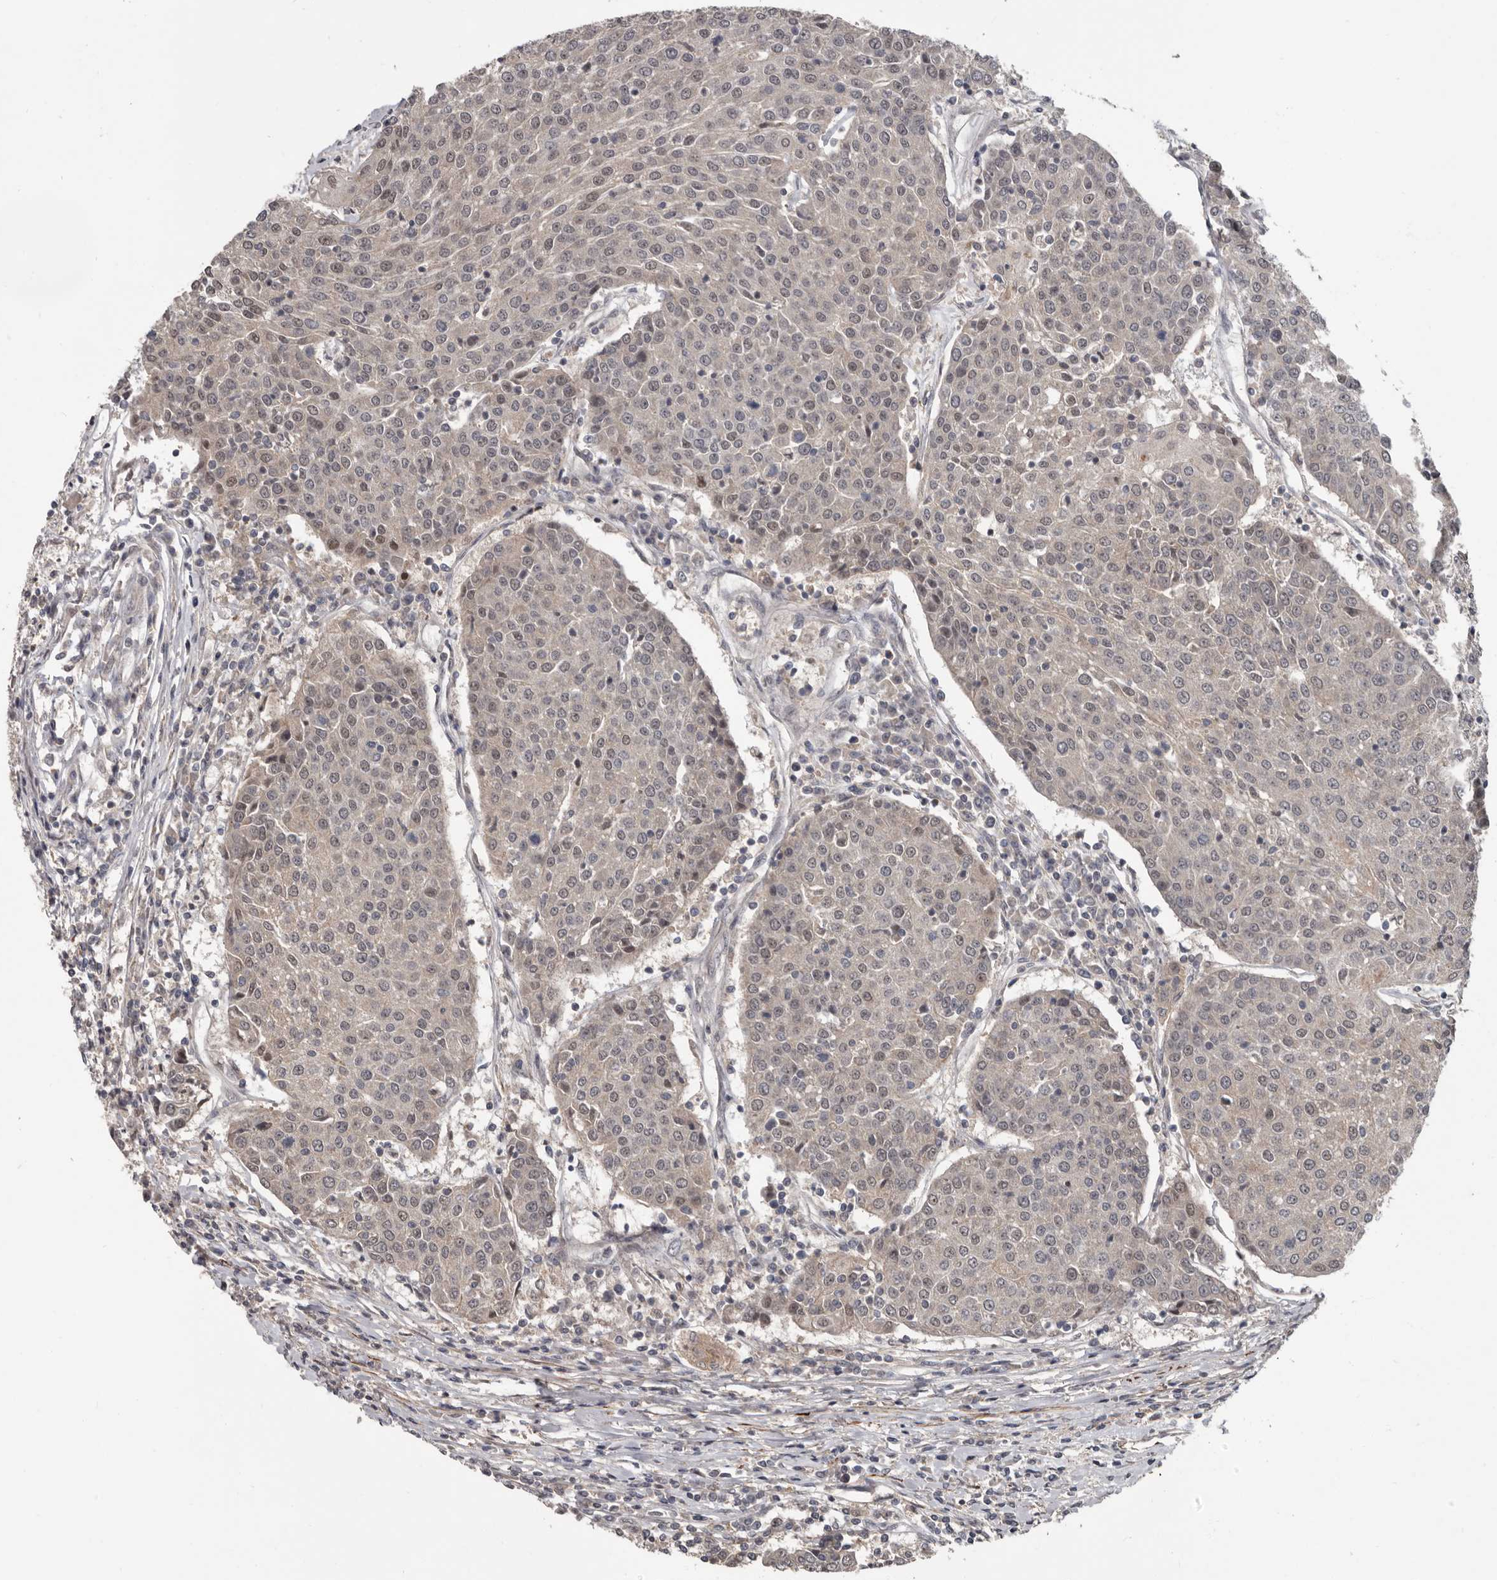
{"staining": {"intensity": "weak", "quantity": "<25%", "location": "cytoplasmic/membranous,nuclear"}, "tissue": "urothelial cancer", "cell_type": "Tumor cells", "image_type": "cancer", "snomed": [{"axis": "morphology", "description": "Urothelial carcinoma, High grade"}, {"axis": "topography", "description": "Urinary bladder"}], "caption": "Protein analysis of urothelial cancer displays no significant staining in tumor cells.", "gene": "FGFR4", "patient": {"sex": "female", "age": 85}}